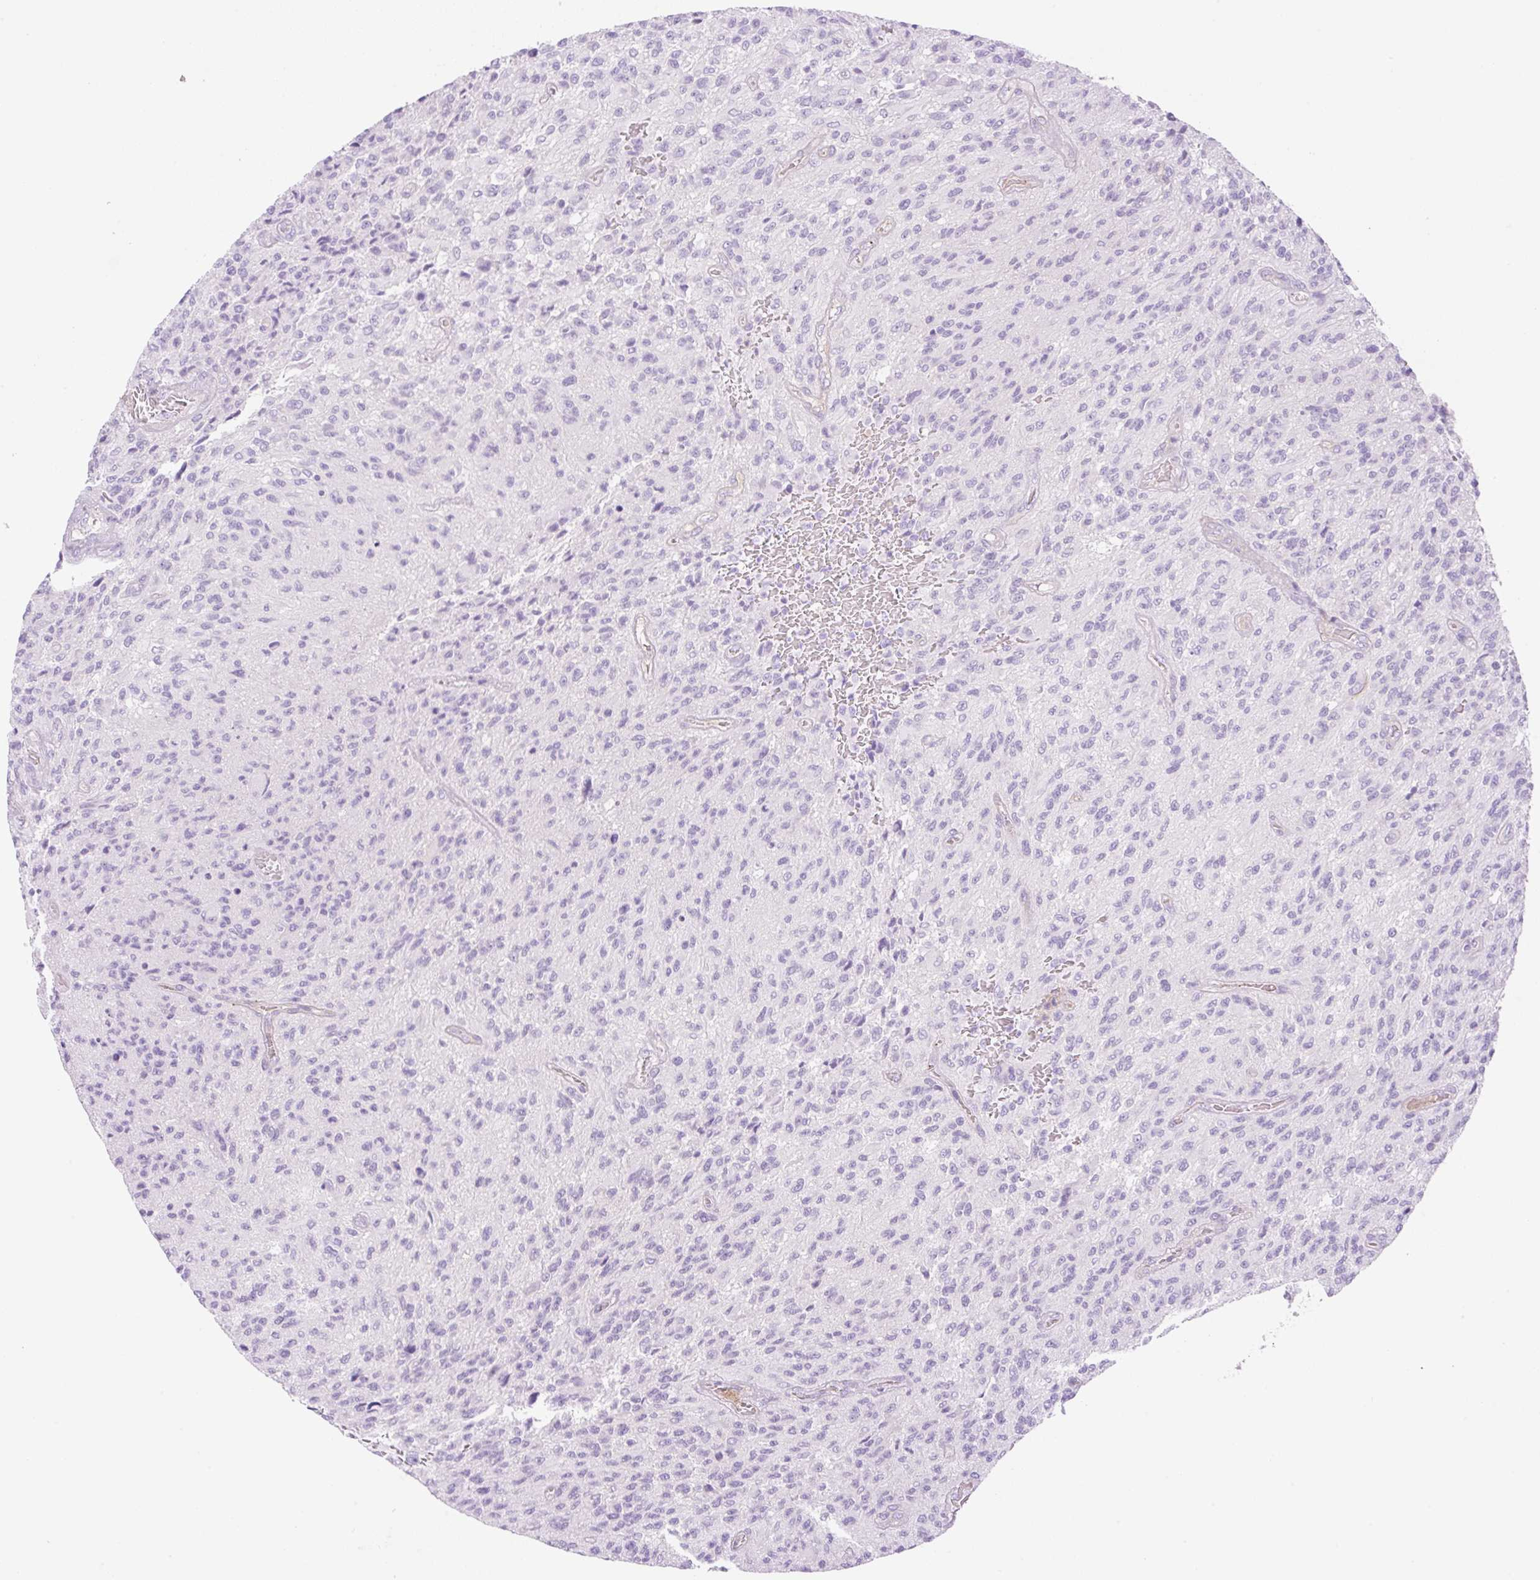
{"staining": {"intensity": "negative", "quantity": "none", "location": "none"}, "tissue": "glioma", "cell_type": "Tumor cells", "image_type": "cancer", "snomed": [{"axis": "morphology", "description": "Normal tissue, NOS"}, {"axis": "morphology", "description": "Glioma, malignant, High grade"}, {"axis": "topography", "description": "Cerebral cortex"}], "caption": "DAB (3,3'-diaminobenzidine) immunohistochemical staining of human malignant glioma (high-grade) reveals no significant expression in tumor cells. (Brightfield microscopy of DAB (3,3'-diaminobenzidine) IHC at high magnification).", "gene": "EHD3", "patient": {"sex": "male", "age": 56}}